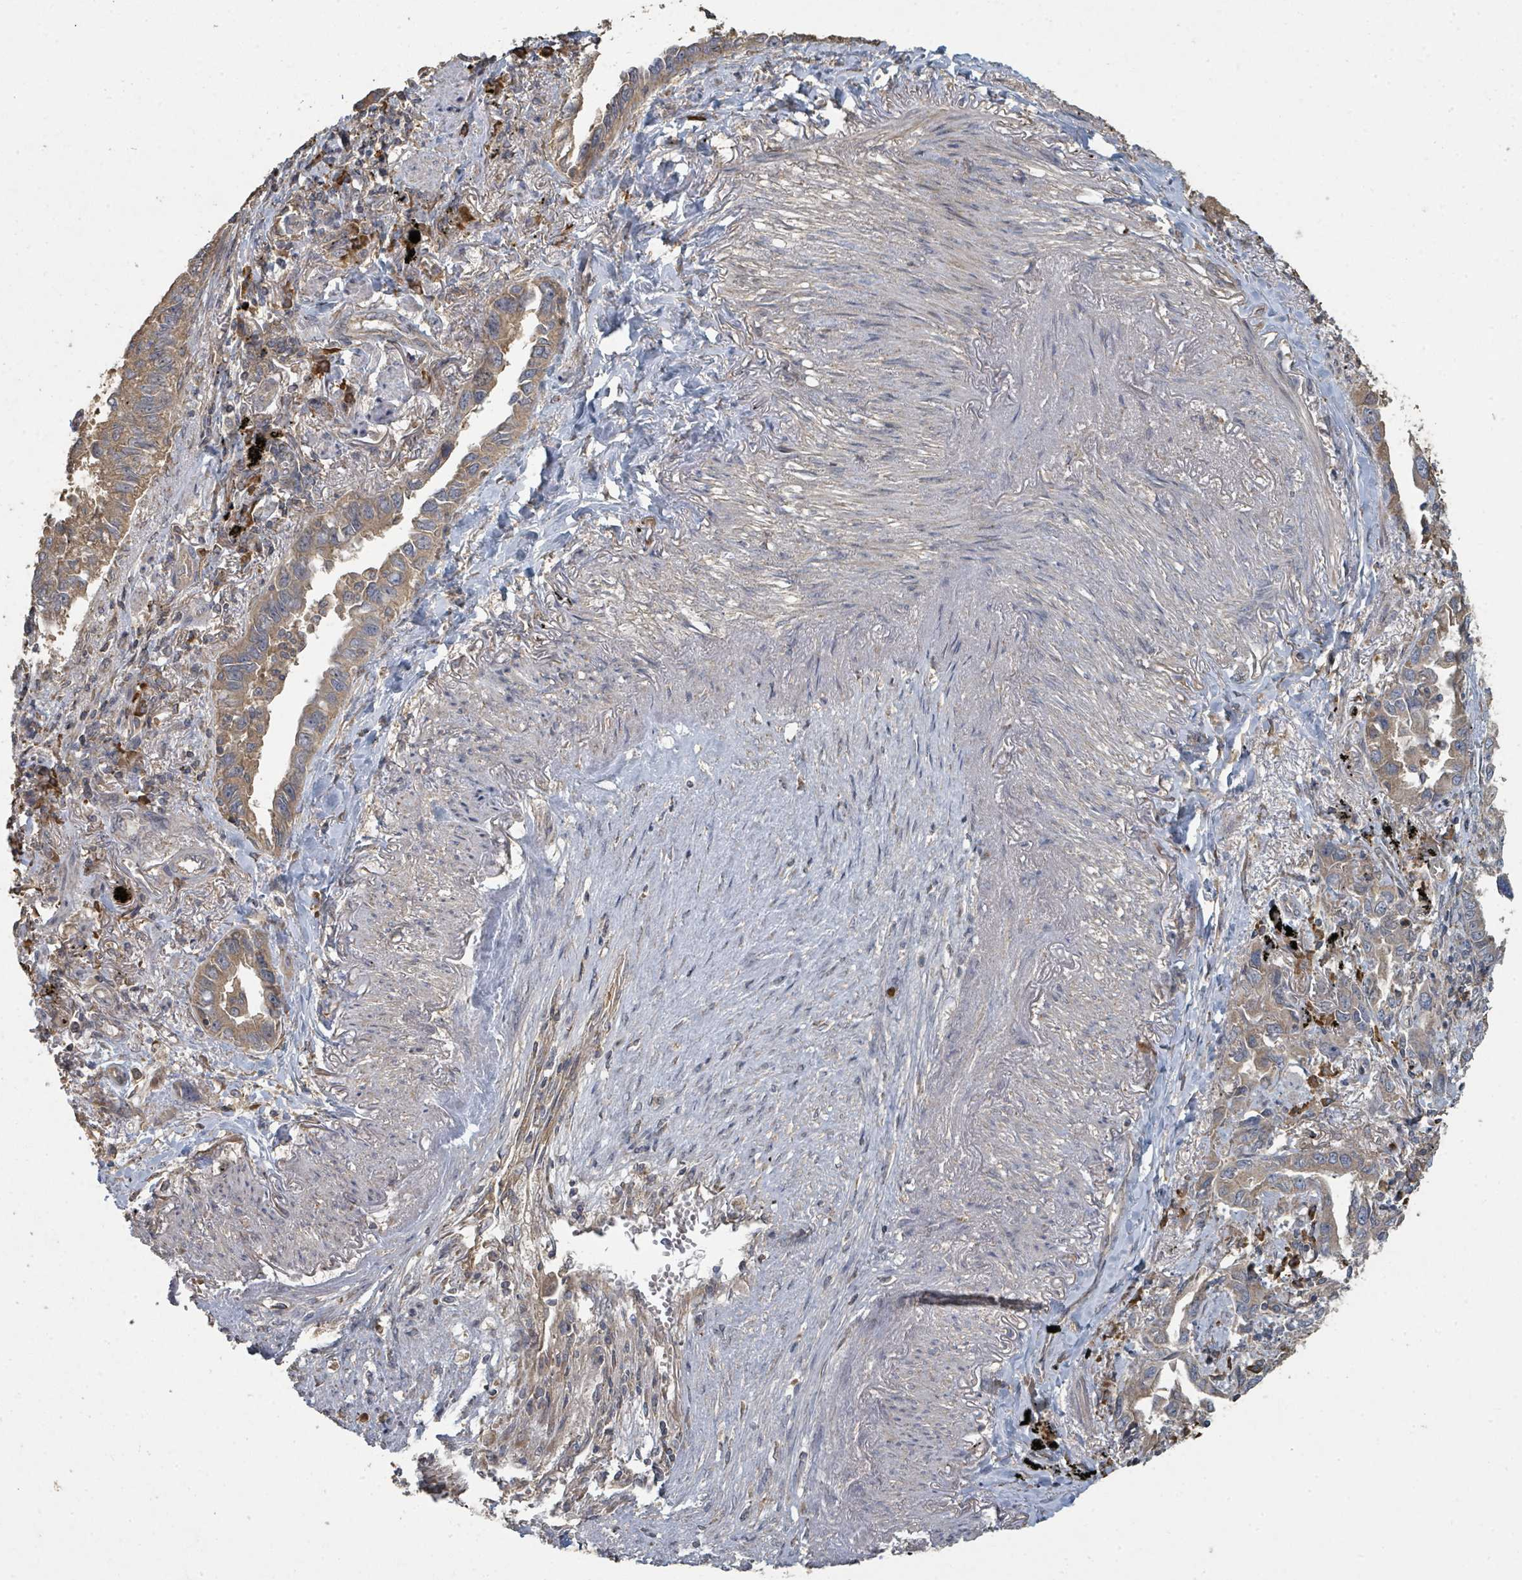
{"staining": {"intensity": "weak", "quantity": ">75%", "location": "cytoplasmic/membranous"}, "tissue": "lung cancer", "cell_type": "Tumor cells", "image_type": "cancer", "snomed": [{"axis": "morphology", "description": "Adenocarcinoma, NOS"}, {"axis": "topography", "description": "Lung"}], "caption": "Lung adenocarcinoma stained with a brown dye reveals weak cytoplasmic/membranous positive expression in about >75% of tumor cells.", "gene": "WDFY1", "patient": {"sex": "male", "age": 67}}